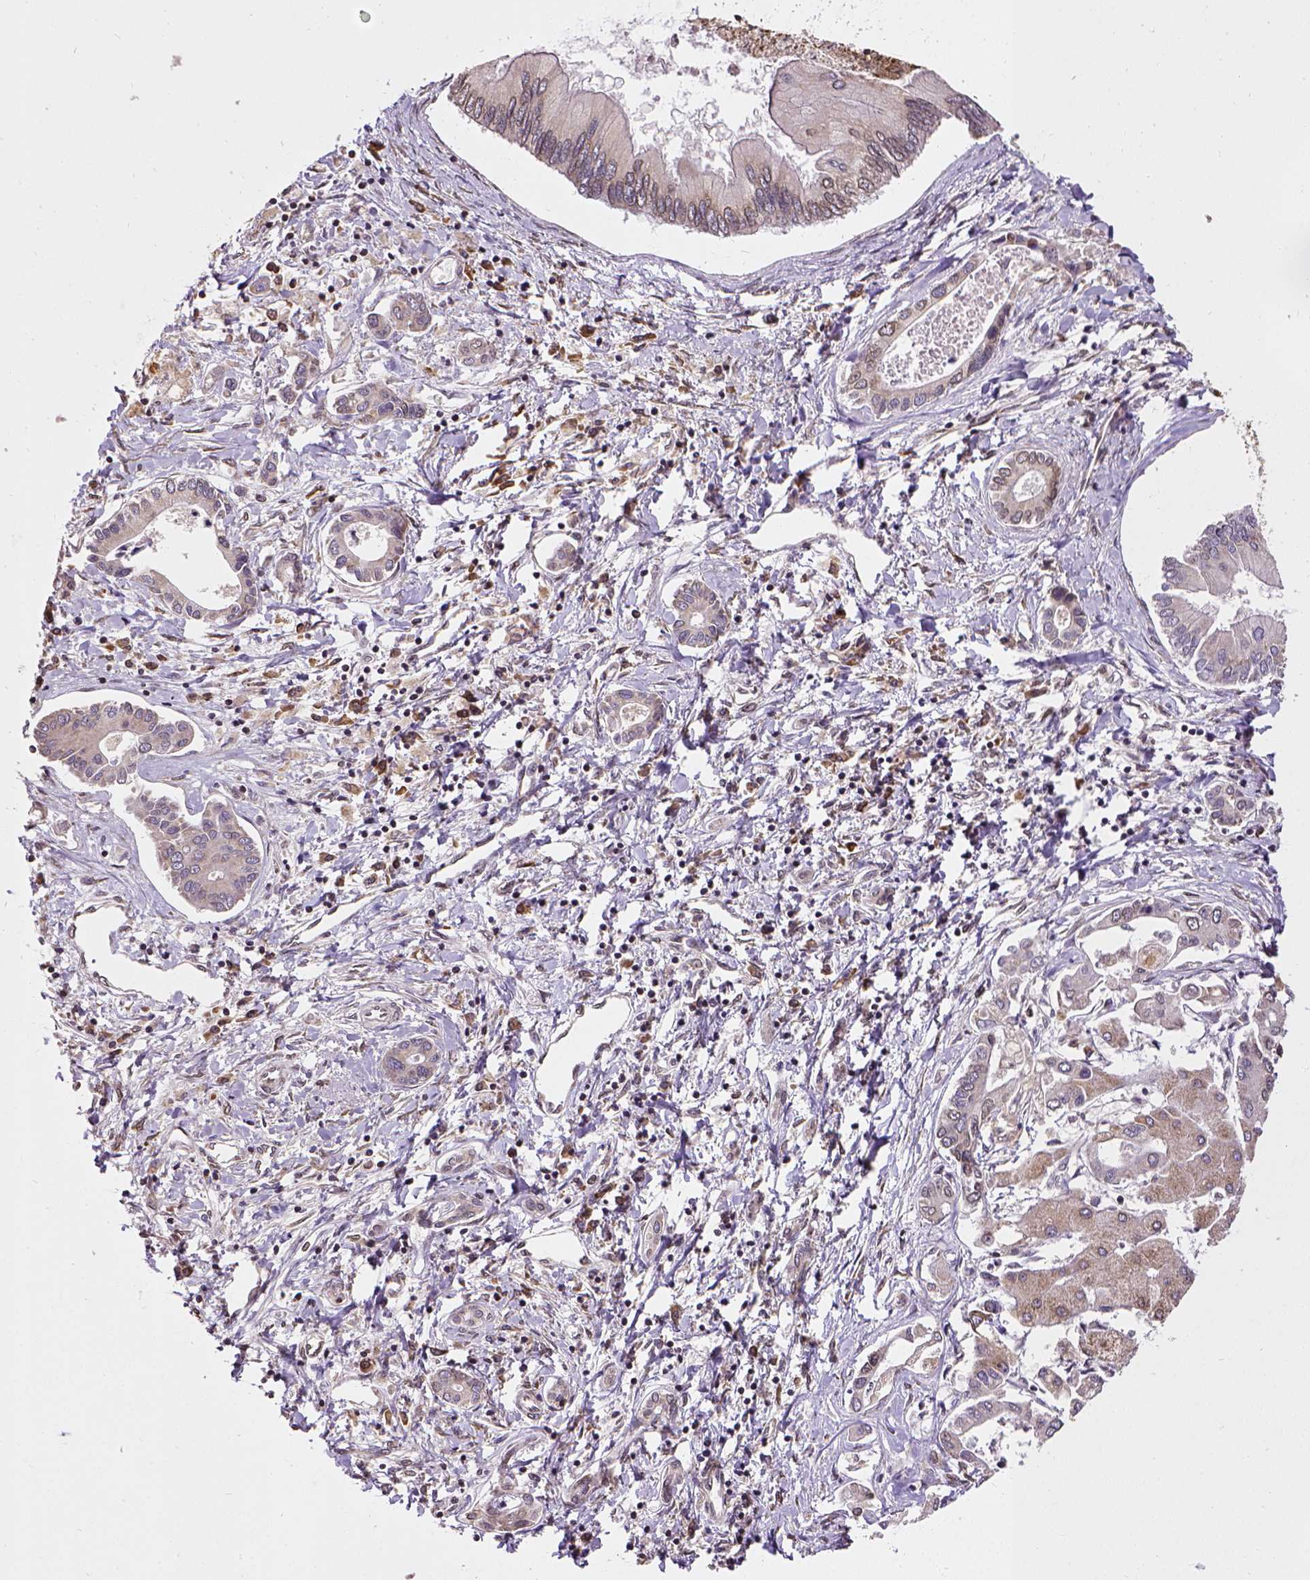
{"staining": {"intensity": "weak", "quantity": "25%-75%", "location": "cytoplasmic/membranous,nuclear"}, "tissue": "liver cancer", "cell_type": "Tumor cells", "image_type": "cancer", "snomed": [{"axis": "morphology", "description": "Cholangiocarcinoma"}, {"axis": "topography", "description": "Liver"}], "caption": "Immunohistochemical staining of liver cholangiocarcinoma shows low levels of weak cytoplasmic/membranous and nuclear protein positivity in about 25%-75% of tumor cells.", "gene": "MTDH", "patient": {"sex": "male", "age": 66}}